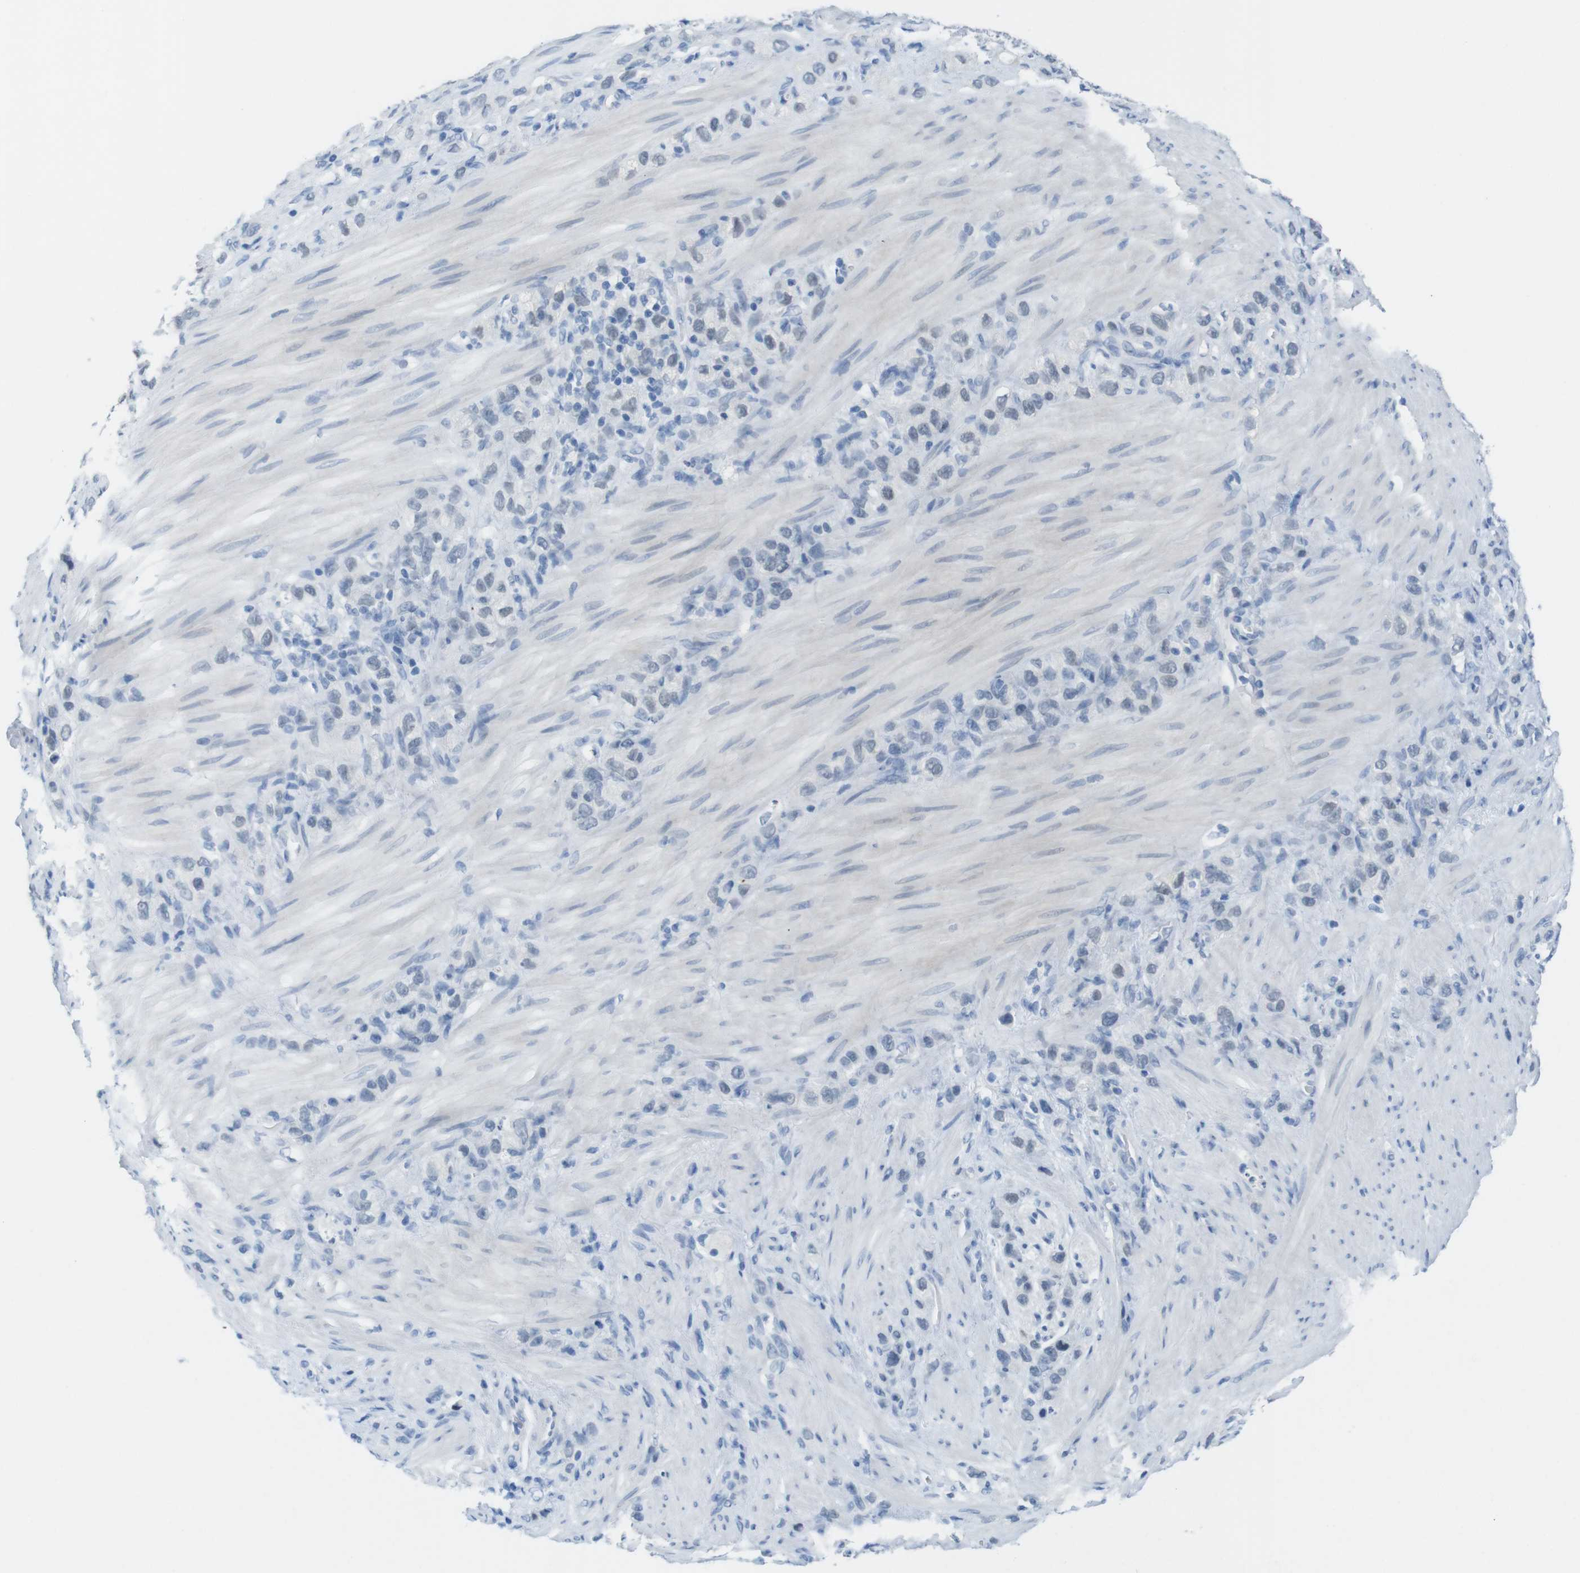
{"staining": {"intensity": "negative", "quantity": "none", "location": "none"}, "tissue": "stomach cancer", "cell_type": "Tumor cells", "image_type": "cancer", "snomed": [{"axis": "morphology", "description": "Adenocarcinoma, NOS"}, {"axis": "morphology", "description": "Adenocarcinoma, High grade"}, {"axis": "topography", "description": "Stomach, upper"}, {"axis": "topography", "description": "Stomach, lower"}], "caption": "Immunohistochemistry image of neoplastic tissue: human stomach high-grade adenocarcinoma stained with DAB exhibits no significant protein staining in tumor cells.", "gene": "OPN1SW", "patient": {"sex": "female", "age": 65}}